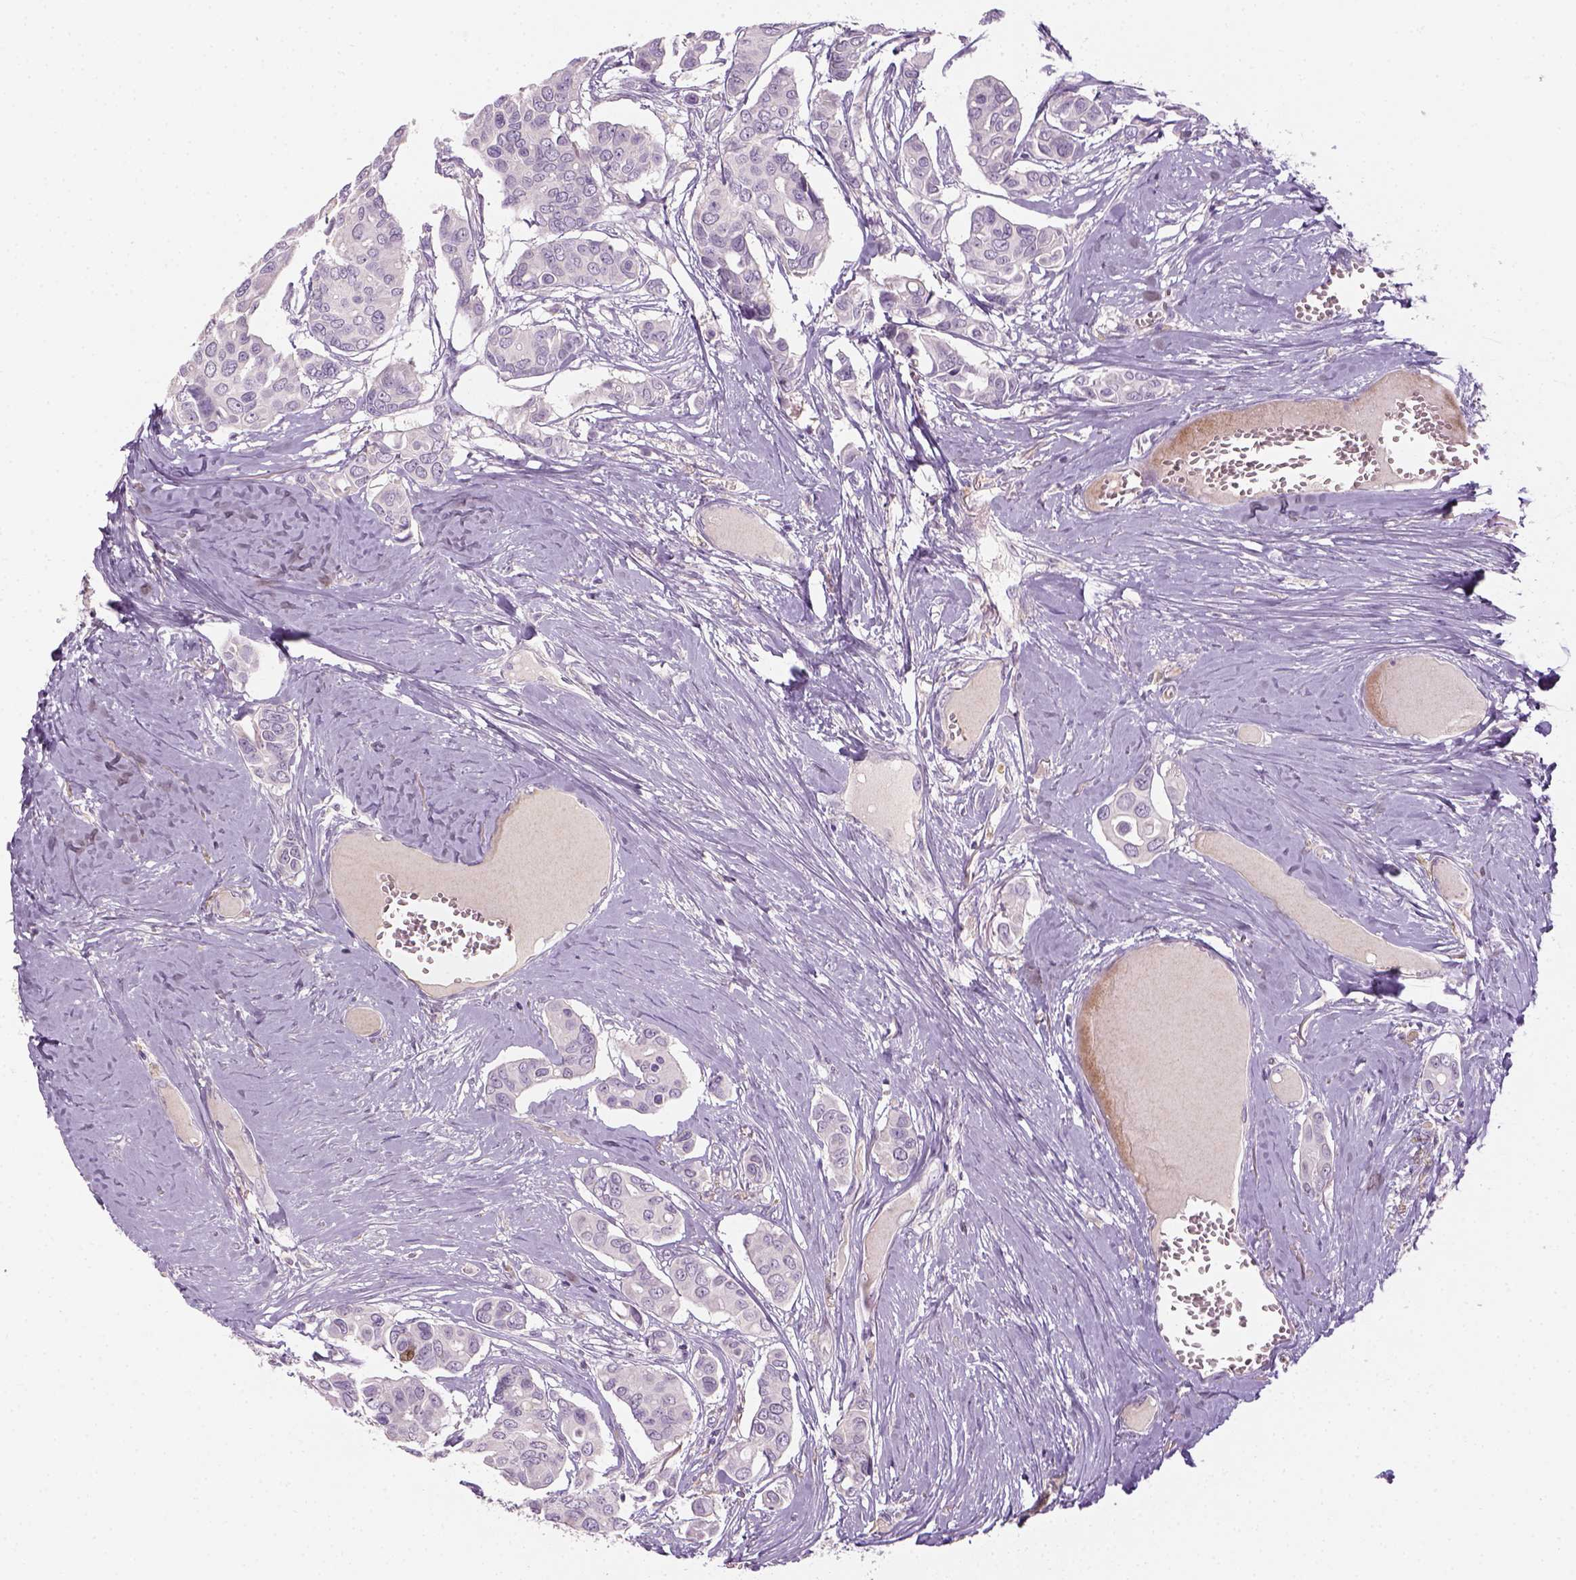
{"staining": {"intensity": "negative", "quantity": "none", "location": "none"}, "tissue": "breast cancer", "cell_type": "Tumor cells", "image_type": "cancer", "snomed": [{"axis": "morphology", "description": "Duct carcinoma"}, {"axis": "topography", "description": "Breast"}], "caption": "Human intraductal carcinoma (breast) stained for a protein using immunohistochemistry (IHC) exhibits no positivity in tumor cells.", "gene": "GFI1B", "patient": {"sex": "female", "age": 54}}